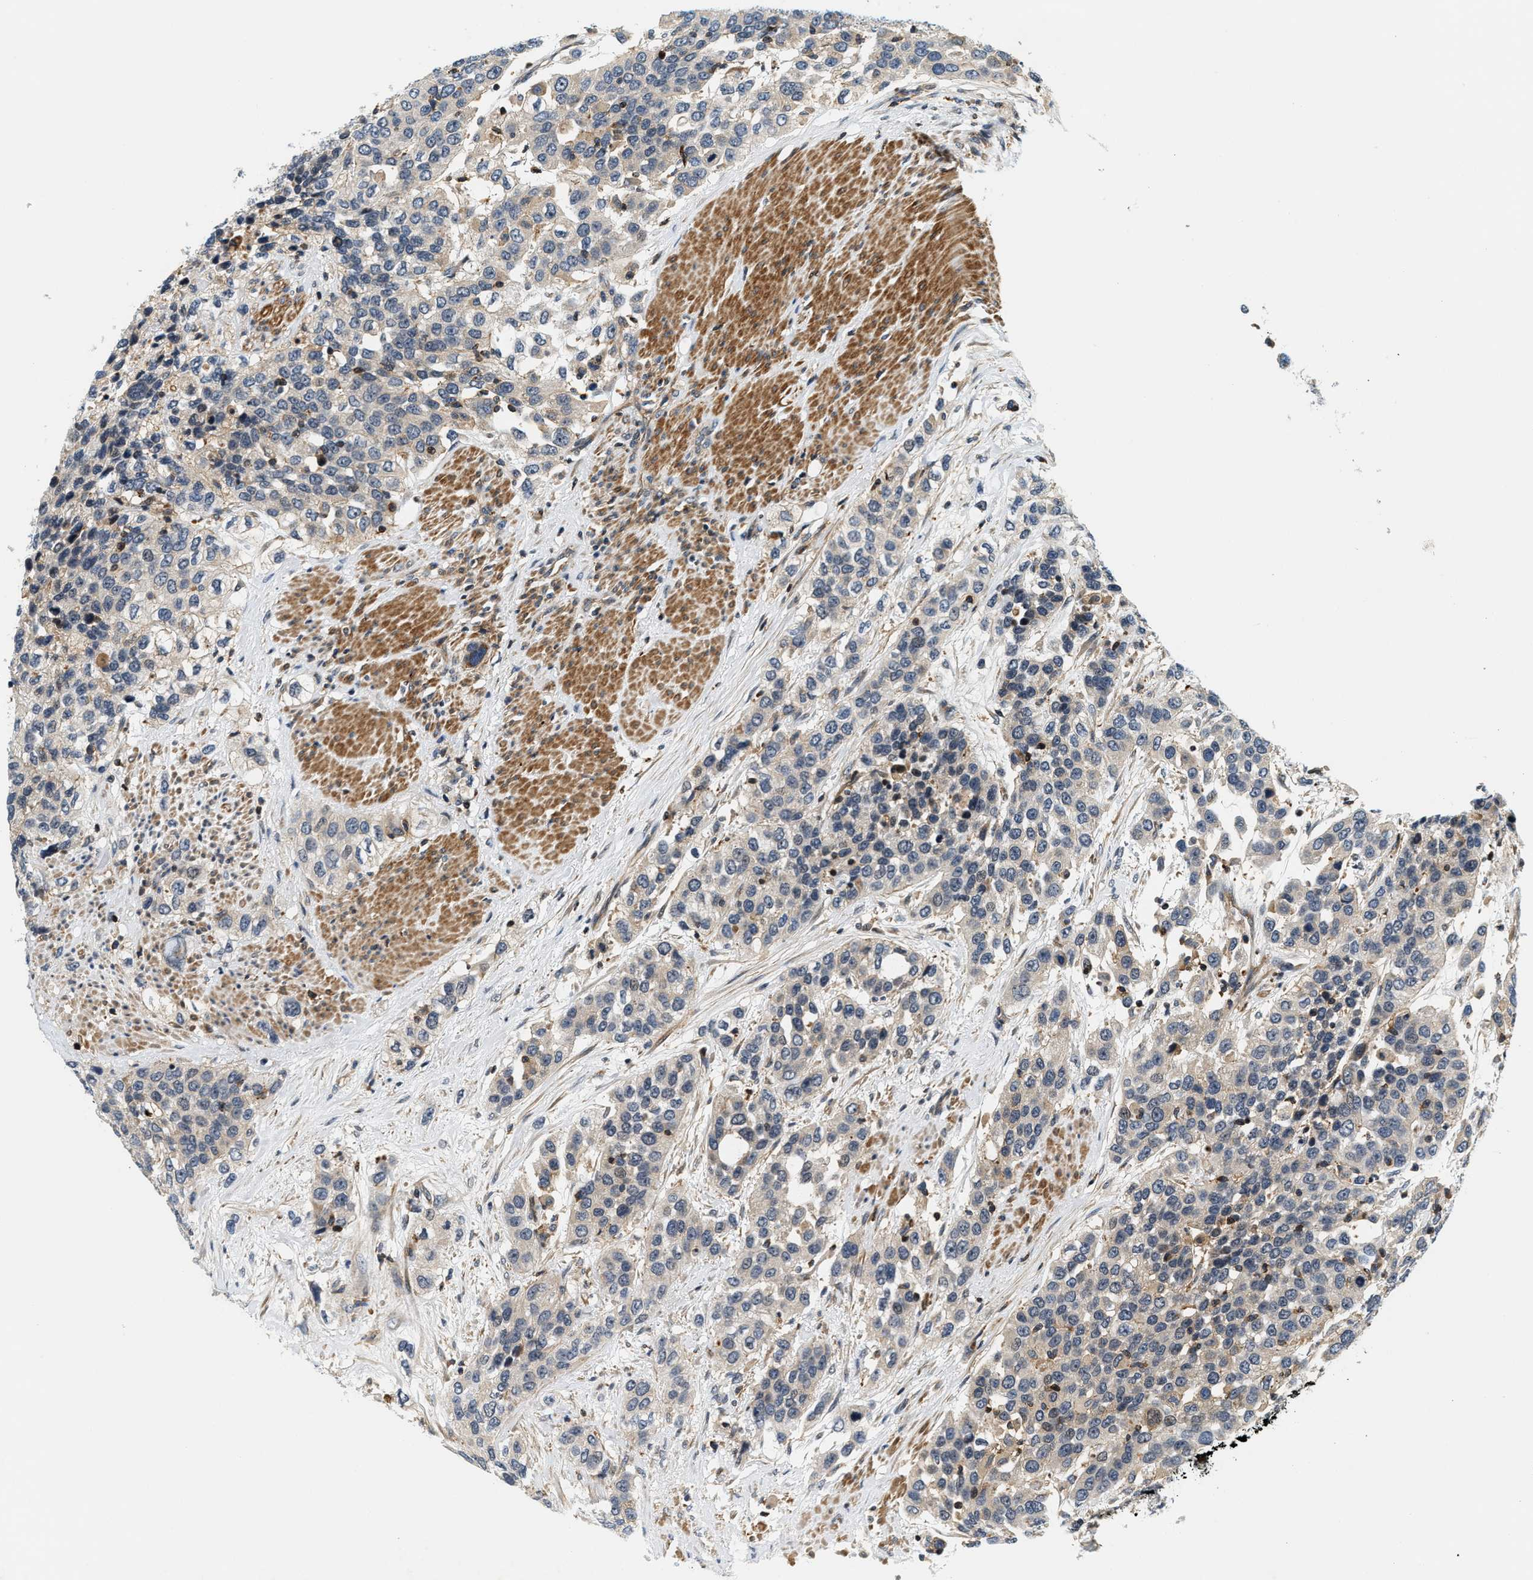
{"staining": {"intensity": "weak", "quantity": "<25%", "location": "cytoplasmic/membranous"}, "tissue": "urothelial cancer", "cell_type": "Tumor cells", "image_type": "cancer", "snomed": [{"axis": "morphology", "description": "Urothelial carcinoma, High grade"}, {"axis": "topography", "description": "Urinary bladder"}], "caption": "IHC micrograph of neoplastic tissue: human urothelial carcinoma (high-grade) stained with DAB (3,3'-diaminobenzidine) reveals no significant protein staining in tumor cells.", "gene": "SAMD9", "patient": {"sex": "female", "age": 80}}